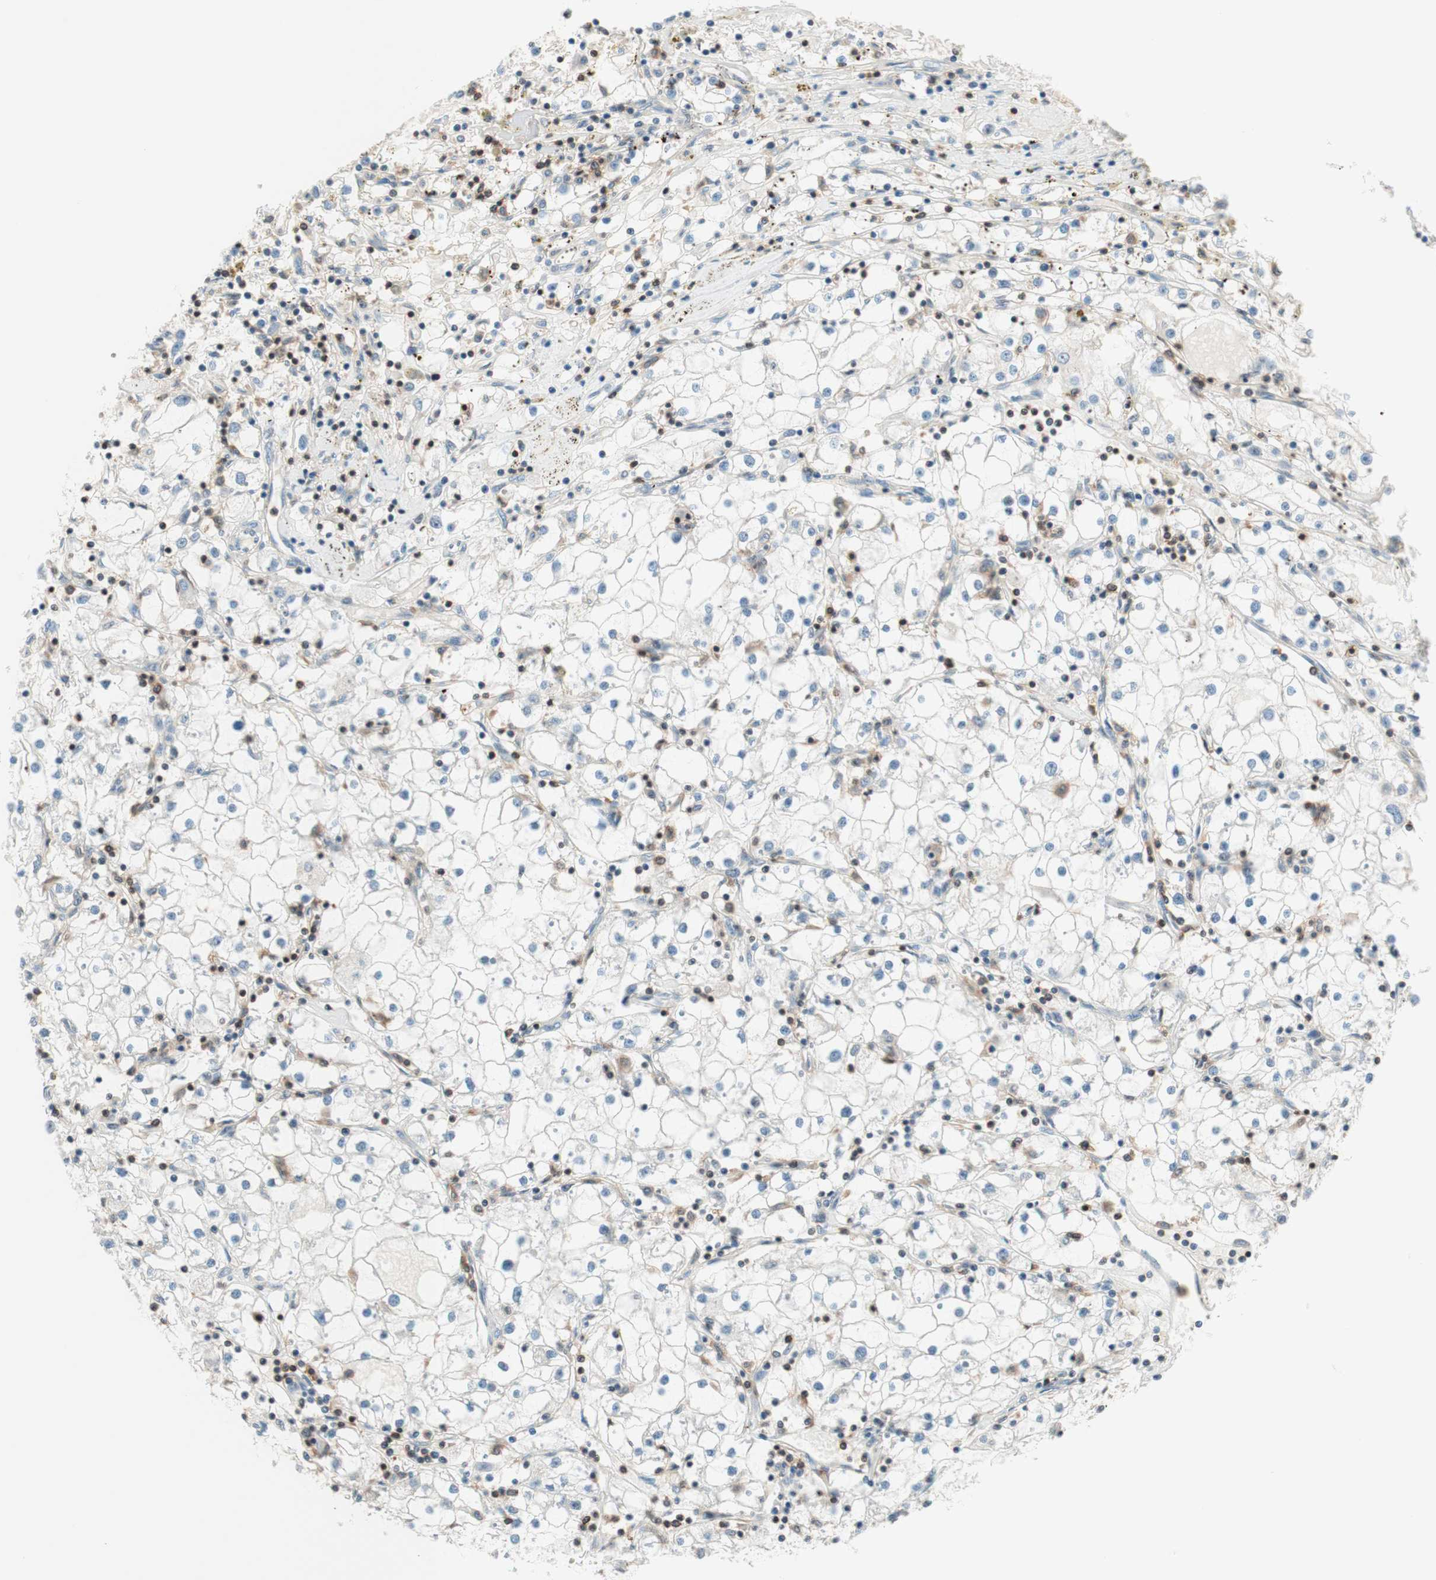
{"staining": {"intensity": "negative", "quantity": "none", "location": "none"}, "tissue": "renal cancer", "cell_type": "Tumor cells", "image_type": "cancer", "snomed": [{"axis": "morphology", "description": "Adenocarcinoma, NOS"}, {"axis": "topography", "description": "Kidney"}], "caption": "Human renal cancer stained for a protein using immunohistochemistry (IHC) demonstrates no positivity in tumor cells.", "gene": "WIPF1", "patient": {"sex": "male", "age": 56}}